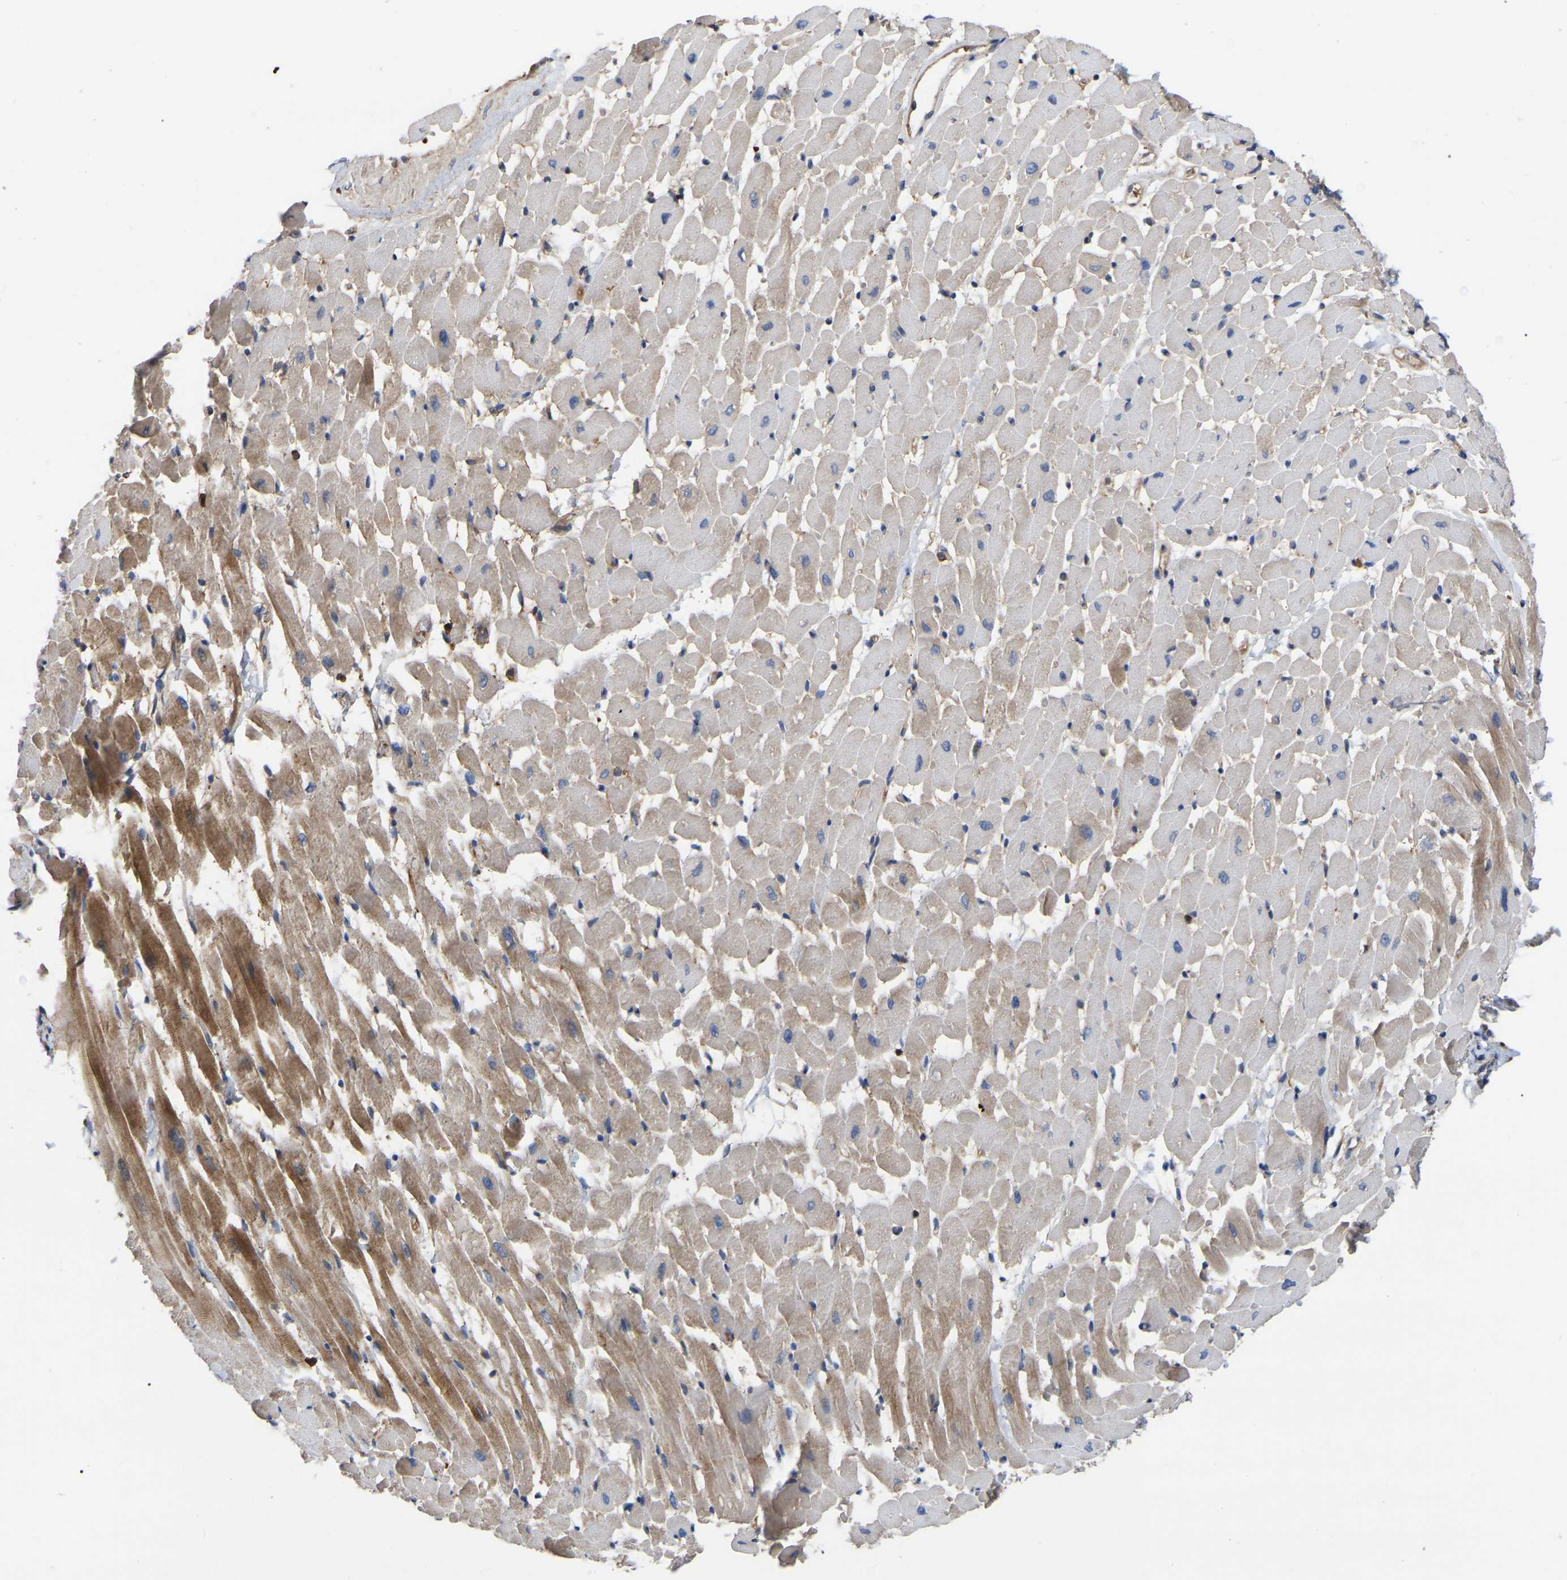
{"staining": {"intensity": "moderate", "quantity": "25%-75%", "location": "cytoplasmic/membranous"}, "tissue": "heart muscle", "cell_type": "Cardiomyocytes", "image_type": "normal", "snomed": [{"axis": "morphology", "description": "Normal tissue, NOS"}, {"axis": "topography", "description": "Heart"}], "caption": "Immunohistochemical staining of unremarkable heart muscle shows moderate cytoplasmic/membranous protein staining in about 25%-75% of cardiomyocytes.", "gene": "CIT", "patient": {"sex": "male", "age": 45}}